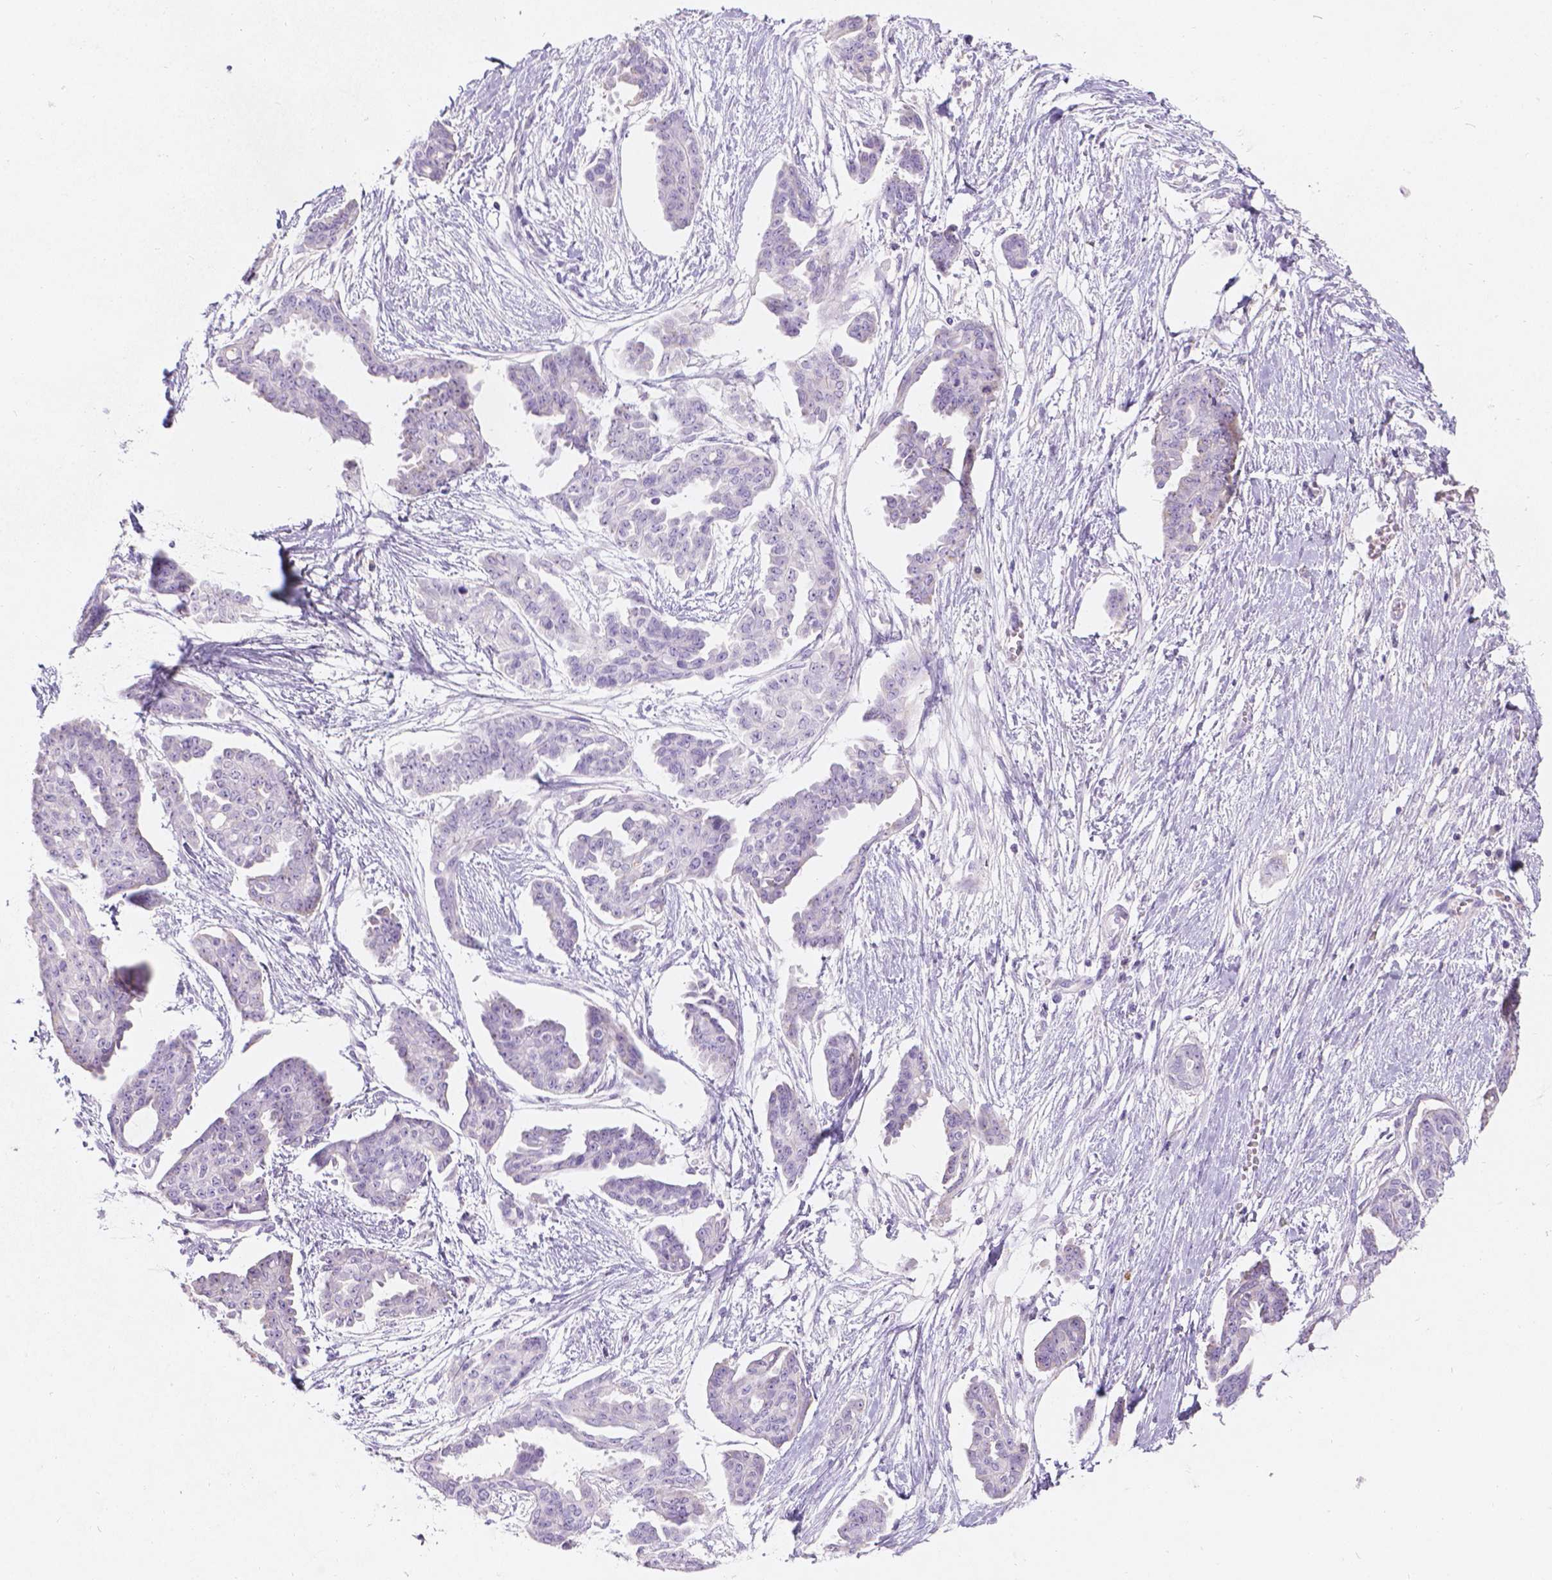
{"staining": {"intensity": "negative", "quantity": "none", "location": "none"}, "tissue": "ovarian cancer", "cell_type": "Tumor cells", "image_type": "cancer", "snomed": [{"axis": "morphology", "description": "Cystadenocarcinoma, serous, NOS"}, {"axis": "topography", "description": "Ovary"}], "caption": "Immunohistochemical staining of human ovarian cancer shows no significant staining in tumor cells.", "gene": "GAL3ST2", "patient": {"sex": "female", "age": 71}}